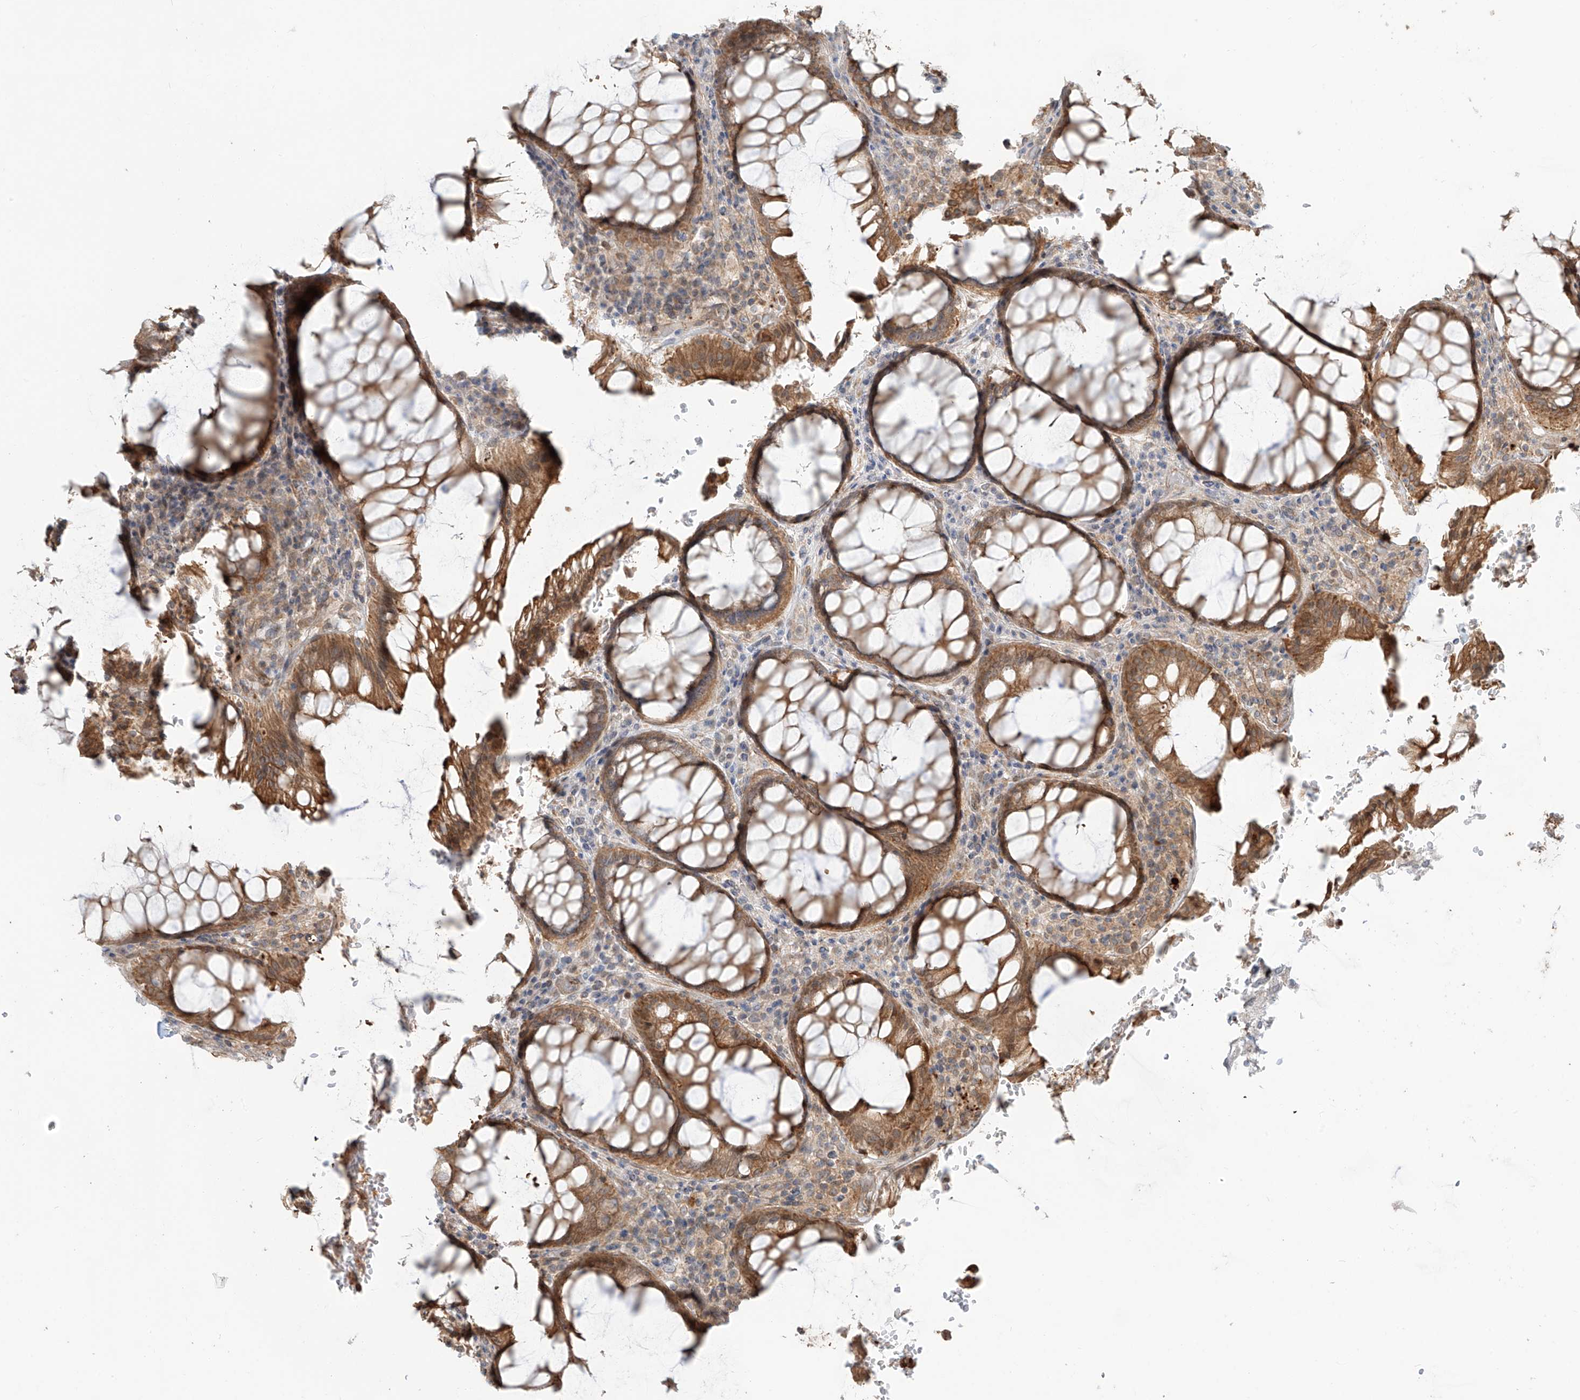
{"staining": {"intensity": "moderate", "quantity": ">75%", "location": "cytoplasmic/membranous"}, "tissue": "rectum", "cell_type": "Glandular cells", "image_type": "normal", "snomed": [{"axis": "morphology", "description": "Normal tissue, NOS"}, {"axis": "topography", "description": "Rectum"}], "caption": "An IHC micrograph of unremarkable tissue is shown. Protein staining in brown shows moderate cytoplasmic/membranous positivity in rectum within glandular cells. (Stains: DAB in brown, nuclei in blue, Microscopy: brightfield microscopy at high magnification).", "gene": "CEP162", "patient": {"sex": "male", "age": 64}}